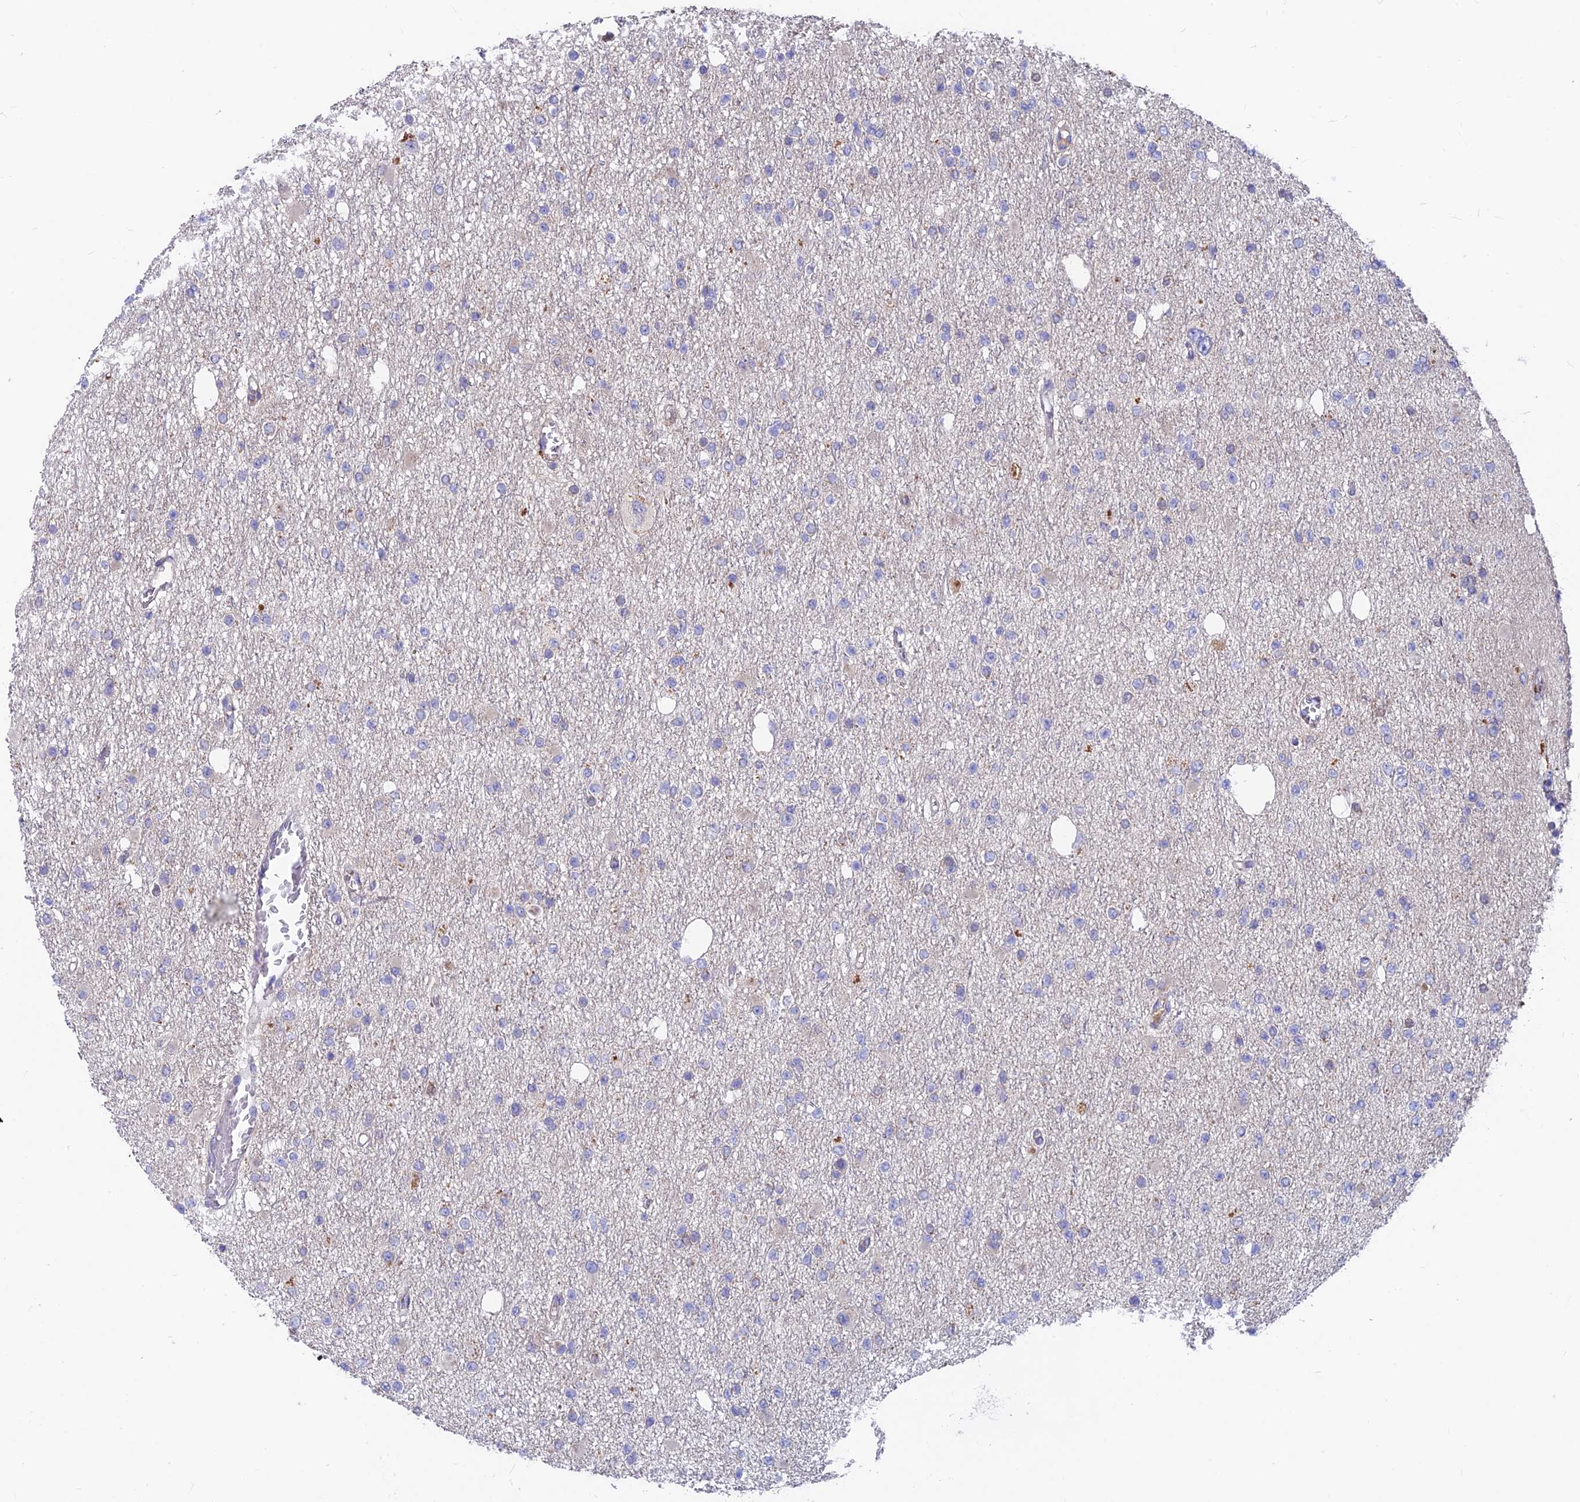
{"staining": {"intensity": "negative", "quantity": "none", "location": "none"}, "tissue": "glioma", "cell_type": "Tumor cells", "image_type": "cancer", "snomed": [{"axis": "morphology", "description": "Glioma, malignant, Low grade"}, {"axis": "topography", "description": "Brain"}], "caption": "This is an immunohistochemistry (IHC) histopathology image of human malignant low-grade glioma. There is no staining in tumor cells.", "gene": "PZP", "patient": {"sex": "female", "age": 22}}